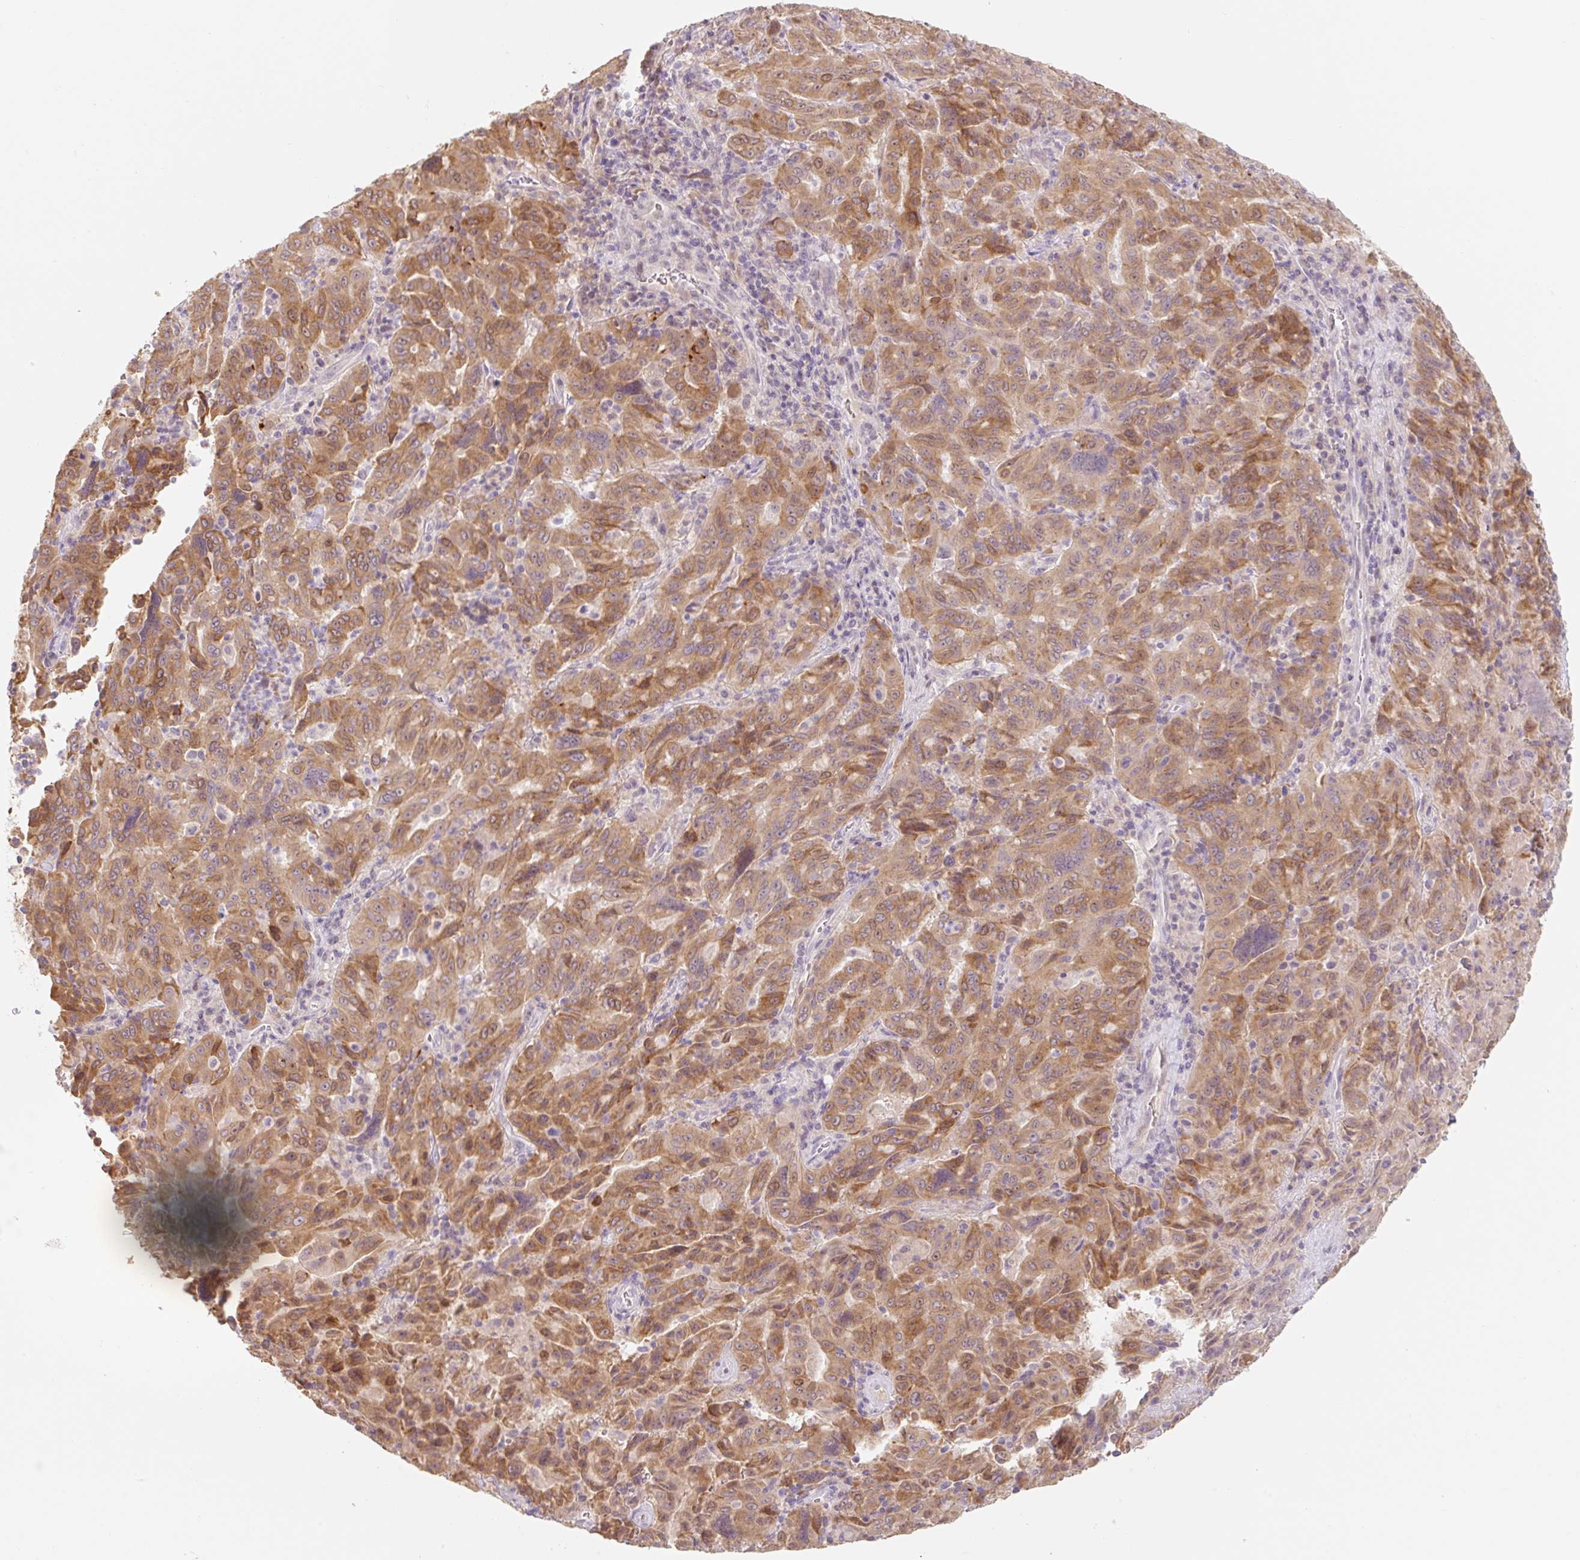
{"staining": {"intensity": "moderate", "quantity": ">75%", "location": "cytoplasmic/membranous"}, "tissue": "pancreatic cancer", "cell_type": "Tumor cells", "image_type": "cancer", "snomed": [{"axis": "morphology", "description": "Adenocarcinoma, NOS"}, {"axis": "topography", "description": "Pancreas"}], "caption": "Immunohistochemical staining of human pancreatic adenocarcinoma exhibits medium levels of moderate cytoplasmic/membranous protein positivity in approximately >75% of tumor cells.", "gene": "MIA2", "patient": {"sex": "male", "age": 63}}